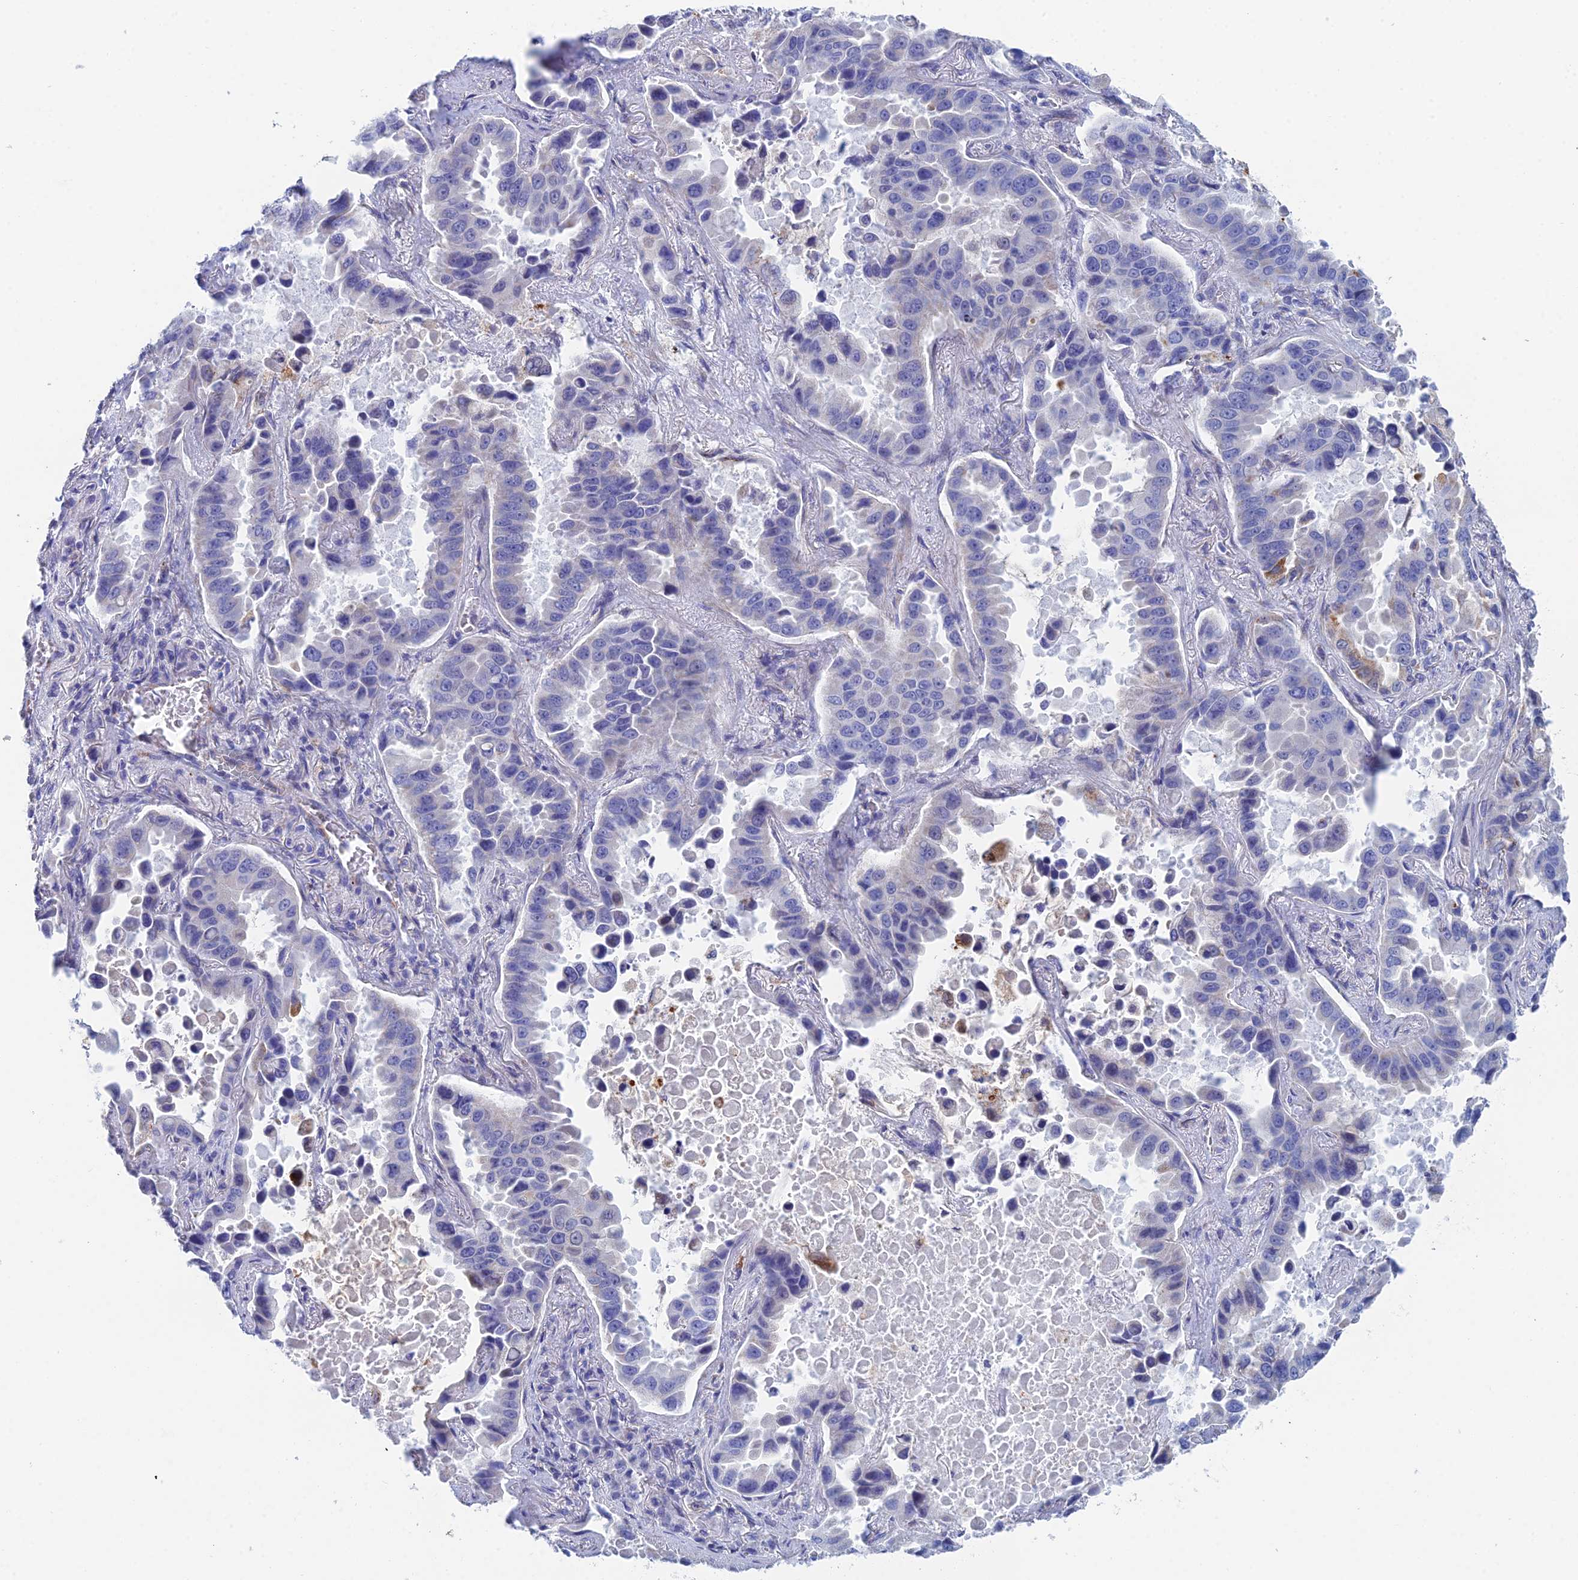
{"staining": {"intensity": "negative", "quantity": "none", "location": "none"}, "tissue": "lung cancer", "cell_type": "Tumor cells", "image_type": "cancer", "snomed": [{"axis": "morphology", "description": "Adenocarcinoma, NOS"}, {"axis": "topography", "description": "Lung"}], "caption": "An image of human lung cancer is negative for staining in tumor cells.", "gene": "CFAP210", "patient": {"sex": "male", "age": 64}}